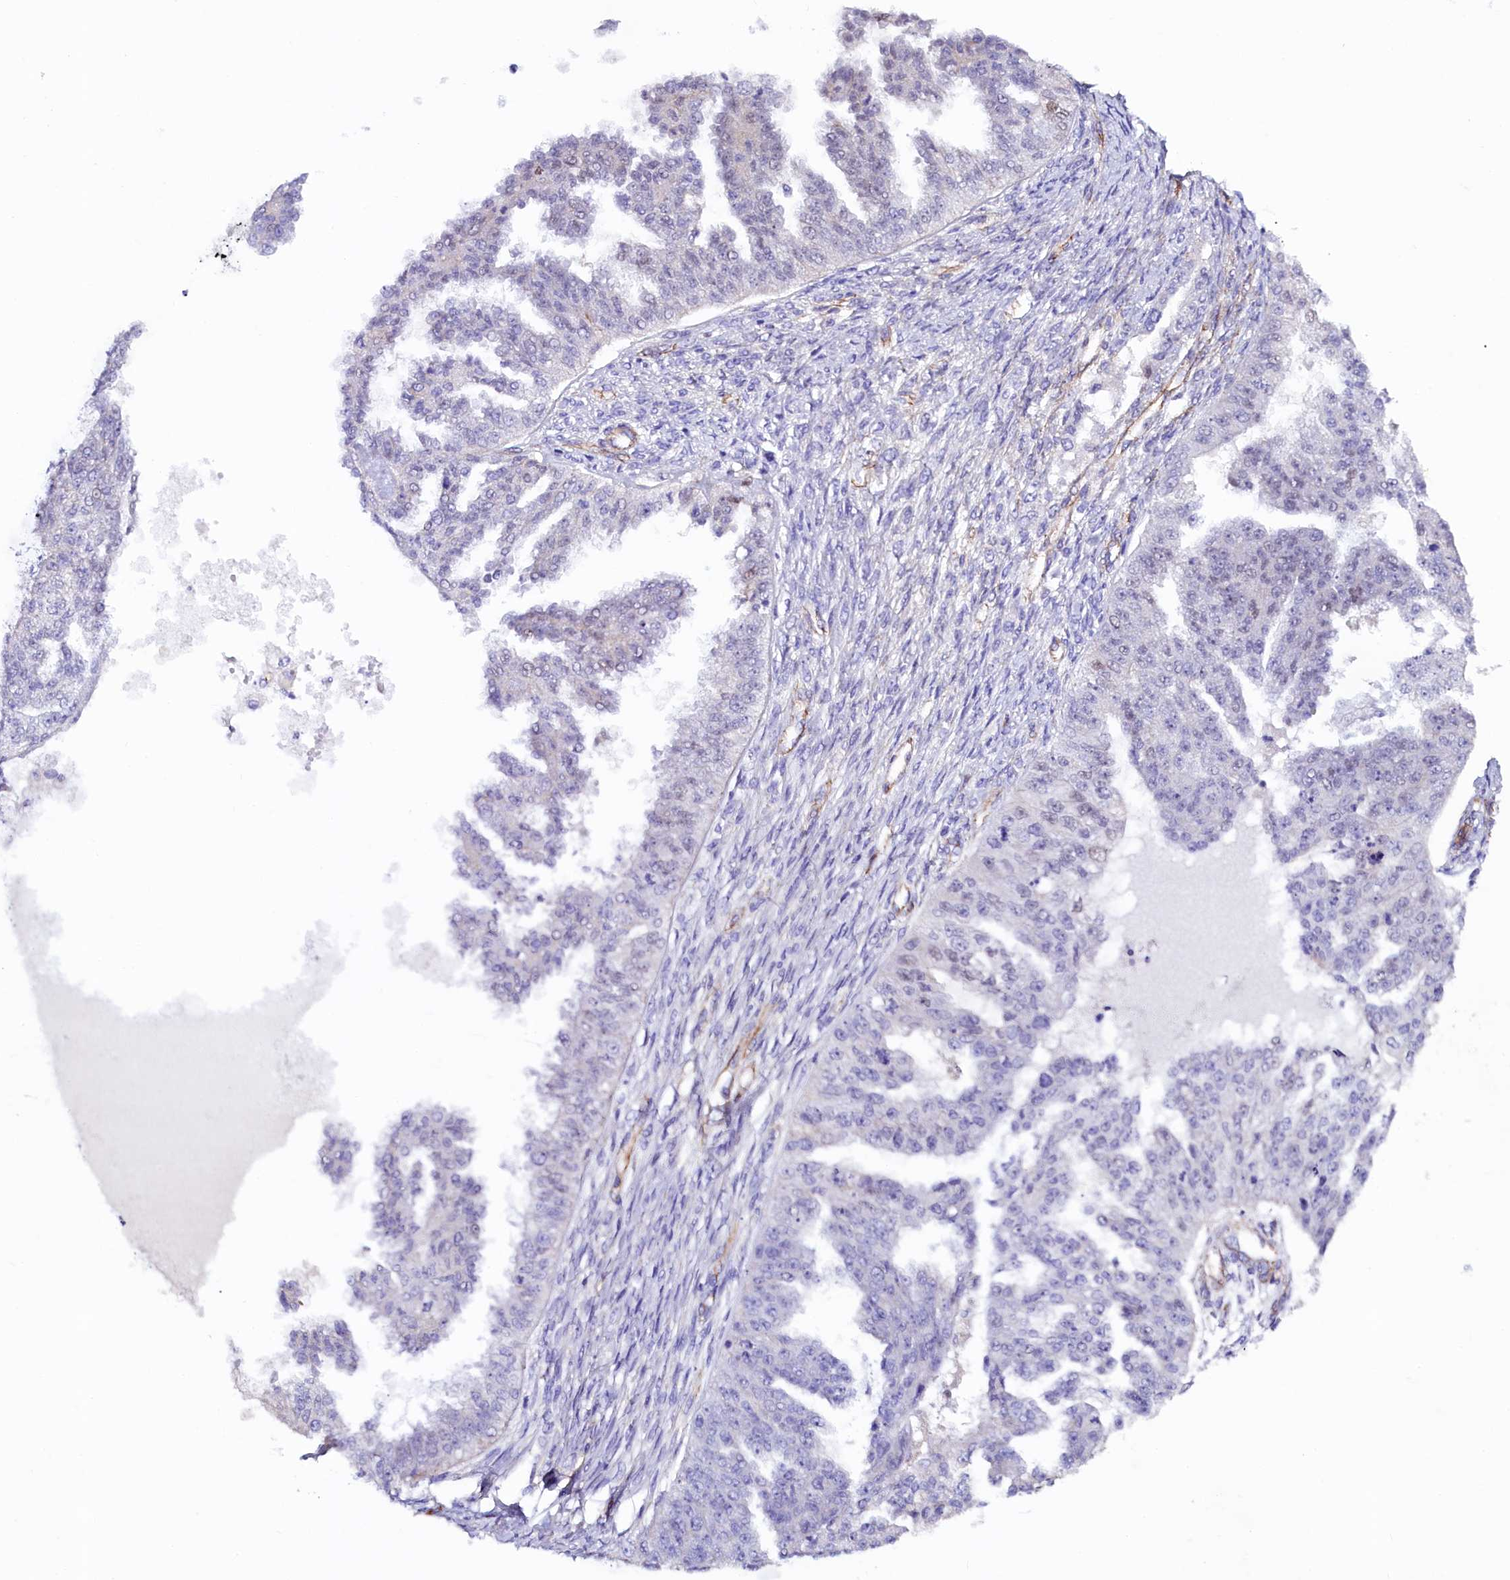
{"staining": {"intensity": "negative", "quantity": "none", "location": "none"}, "tissue": "ovarian cancer", "cell_type": "Tumor cells", "image_type": "cancer", "snomed": [{"axis": "morphology", "description": "Cystadenocarcinoma, serous, NOS"}, {"axis": "topography", "description": "Ovary"}], "caption": "Immunohistochemistry histopathology image of human ovarian cancer stained for a protein (brown), which displays no staining in tumor cells. Brightfield microscopy of immunohistochemistry (IHC) stained with DAB (3,3'-diaminobenzidine) (brown) and hematoxylin (blue), captured at high magnification.", "gene": "SLF1", "patient": {"sex": "female", "age": 58}}